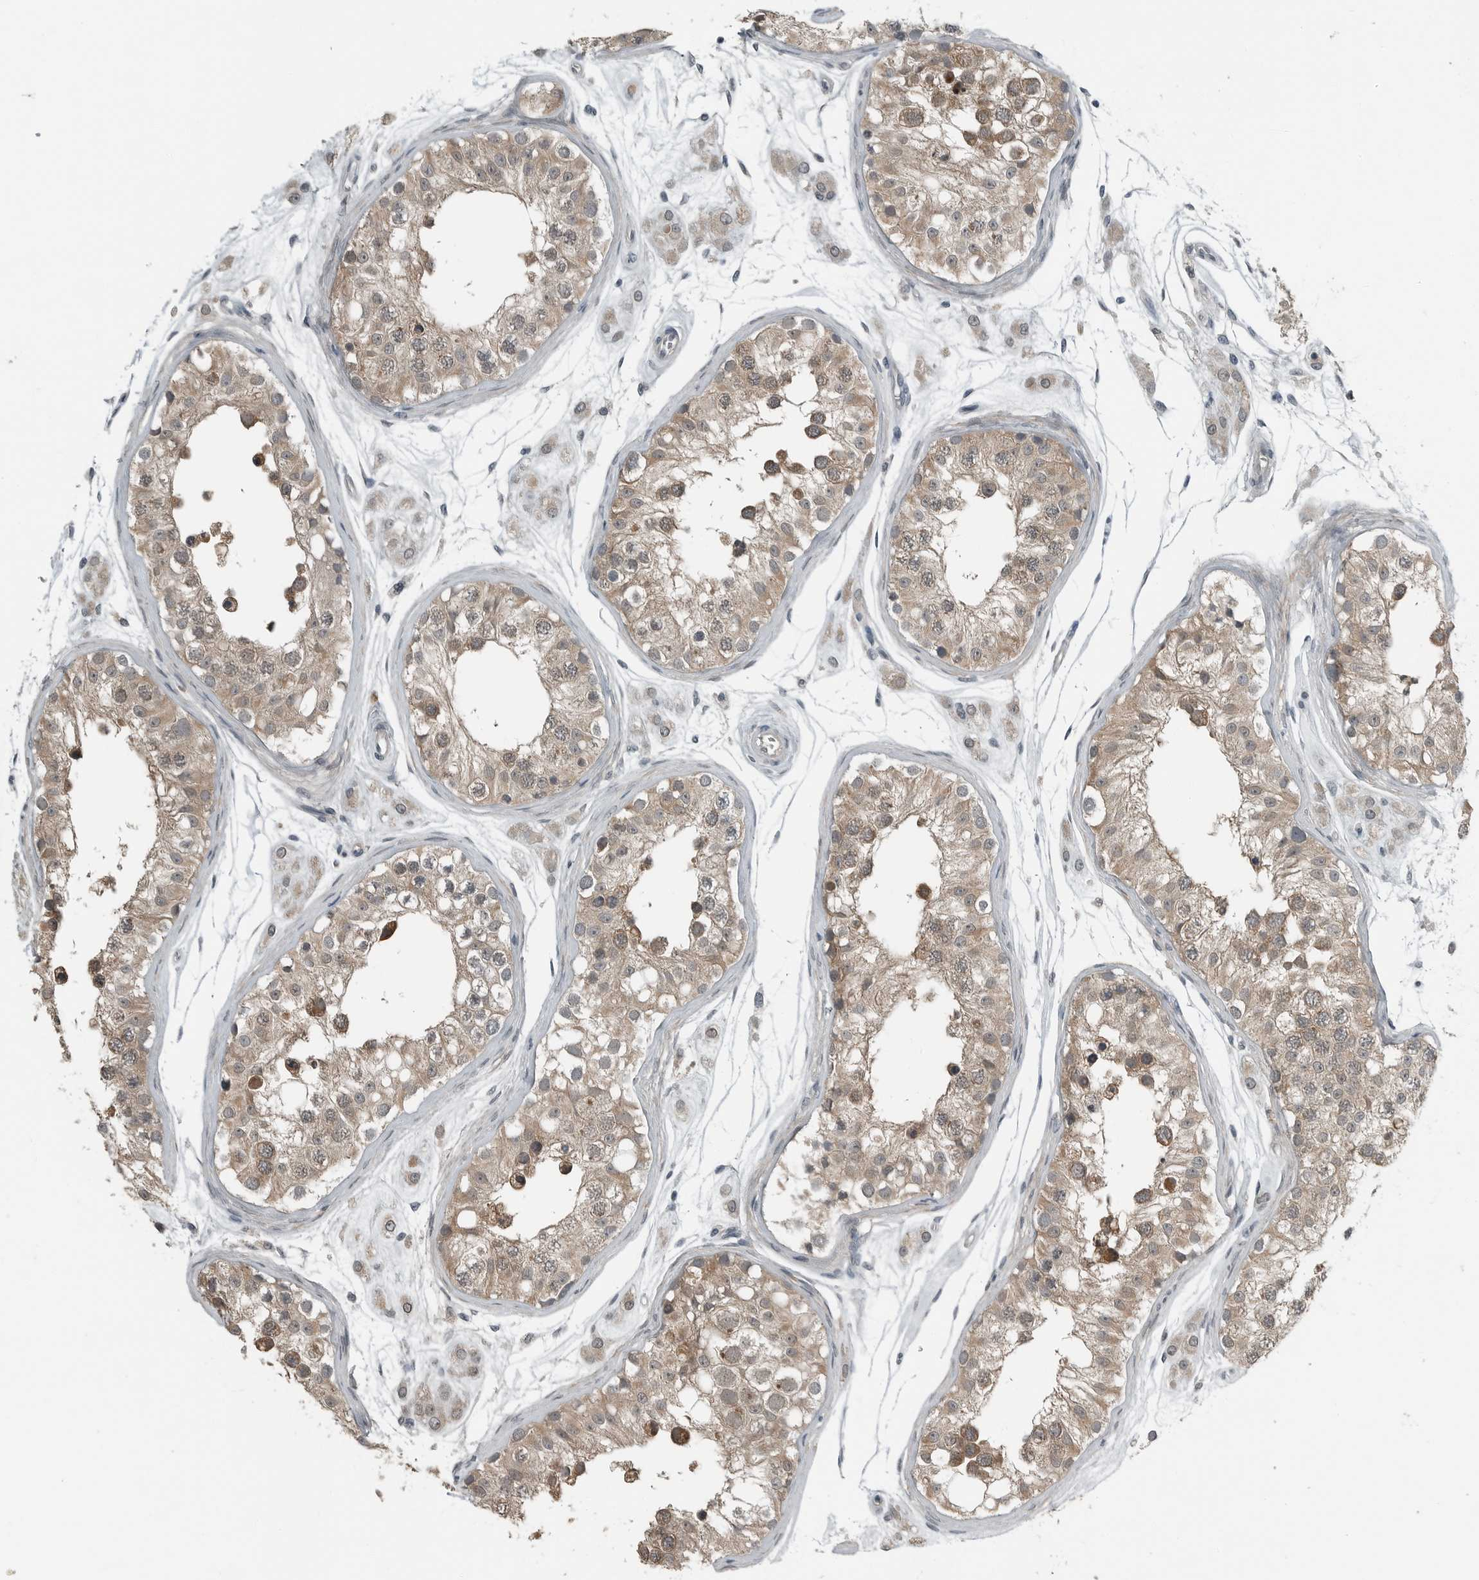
{"staining": {"intensity": "moderate", "quantity": ">75%", "location": "cytoplasmic/membranous"}, "tissue": "testis", "cell_type": "Cells in seminiferous ducts", "image_type": "normal", "snomed": [{"axis": "morphology", "description": "Normal tissue, NOS"}, {"axis": "morphology", "description": "Adenocarcinoma, metastatic, NOS"}, {"axis": "topography", "description": "Testis"}], "caption": "Moderate cytoplasmic/membranous expression is appreciated in approximately >75% of cells in seminiferous ducts in unremarkable testis. Immunohistochemistry (ihc) stains the protein in brown and the nuclei are stained blue.", "gene": "ENSG00000286112", "patient": {"sex": "male", "age": 26}}